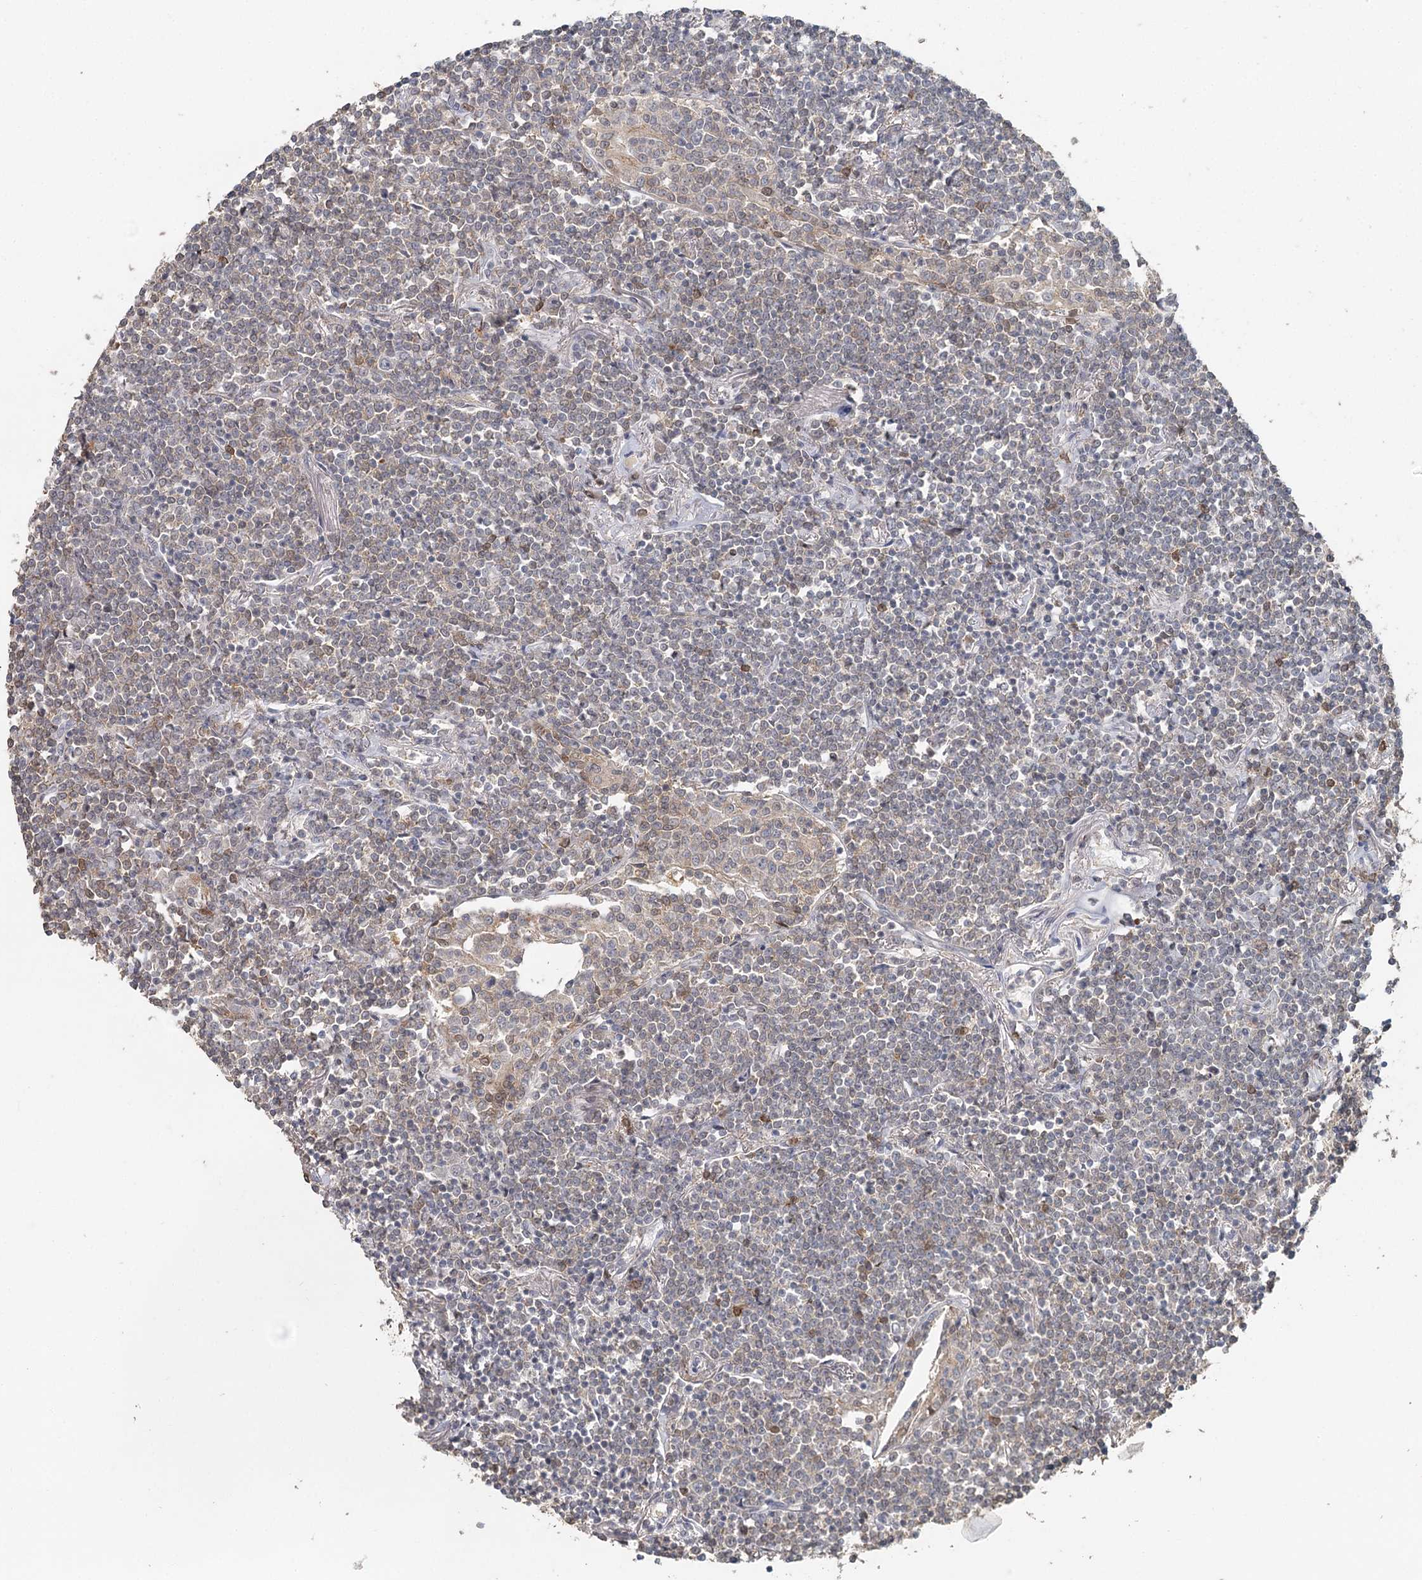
{"staining": {"intensity": "weak", "quantity": "<25%", "location": "cytoplasmic/membranous"}, "tissue": "lymphoma", "cell_type": "Tumor cells", "image_type": "cancer", "snomed": [{"axis": "morphology", "description": "Malignant lymphoma, non-Hodgkin's type, Low grade"}, {"axis": "topography", "description": "Lung"}], "caption": "Histopathology image shows no protein positivity in tumor cells of low-grade malignant lymphoma, non-Hodgkin's type tissue. (Immunohistochemistry (ihc), brightfield microscopy, high magnification).", "gene": "ADK", "patient": {"sex": "female", "age": 71}}